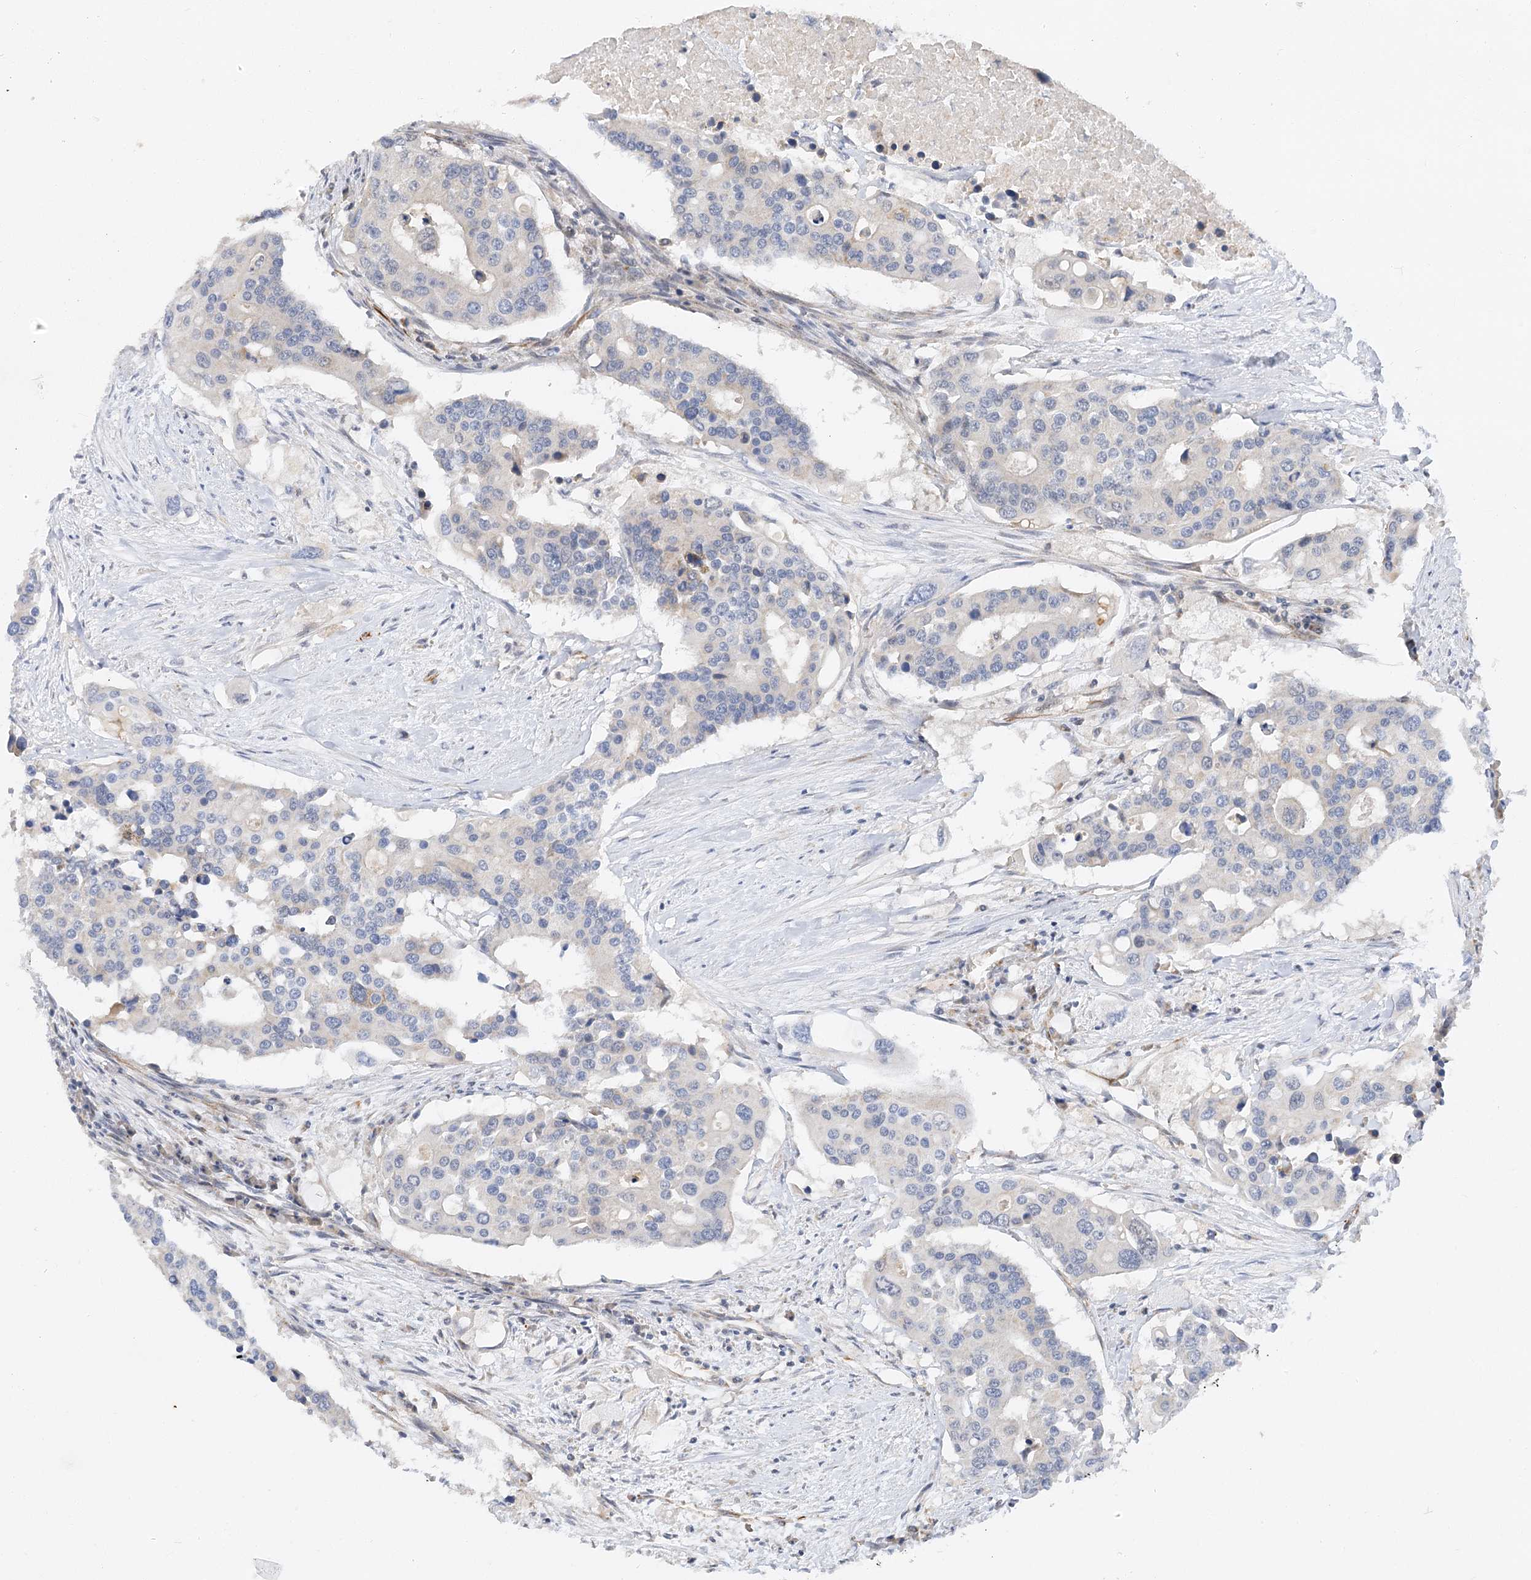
{"staining": {"intensity": "negative", "quantity": "none", "location": "none"}, "tissue": "colorectal cancer", "cell_type": "Tumor cells", "image_type": "cancer", "snomed": [{"axis": "morphology", "description": "Adenocarcinoma, NOS"}, {"axis": "topography", "description": "Colon"}], "caption": "DAB (3,3'-diaminobenzidine) immunohistochemical staining of human colorectal cancer (adenocarcinoma) exhibits no significant expression in tumor cells.", "gene": "NELL2", "patient": {"sex": "male", "age": 77}}